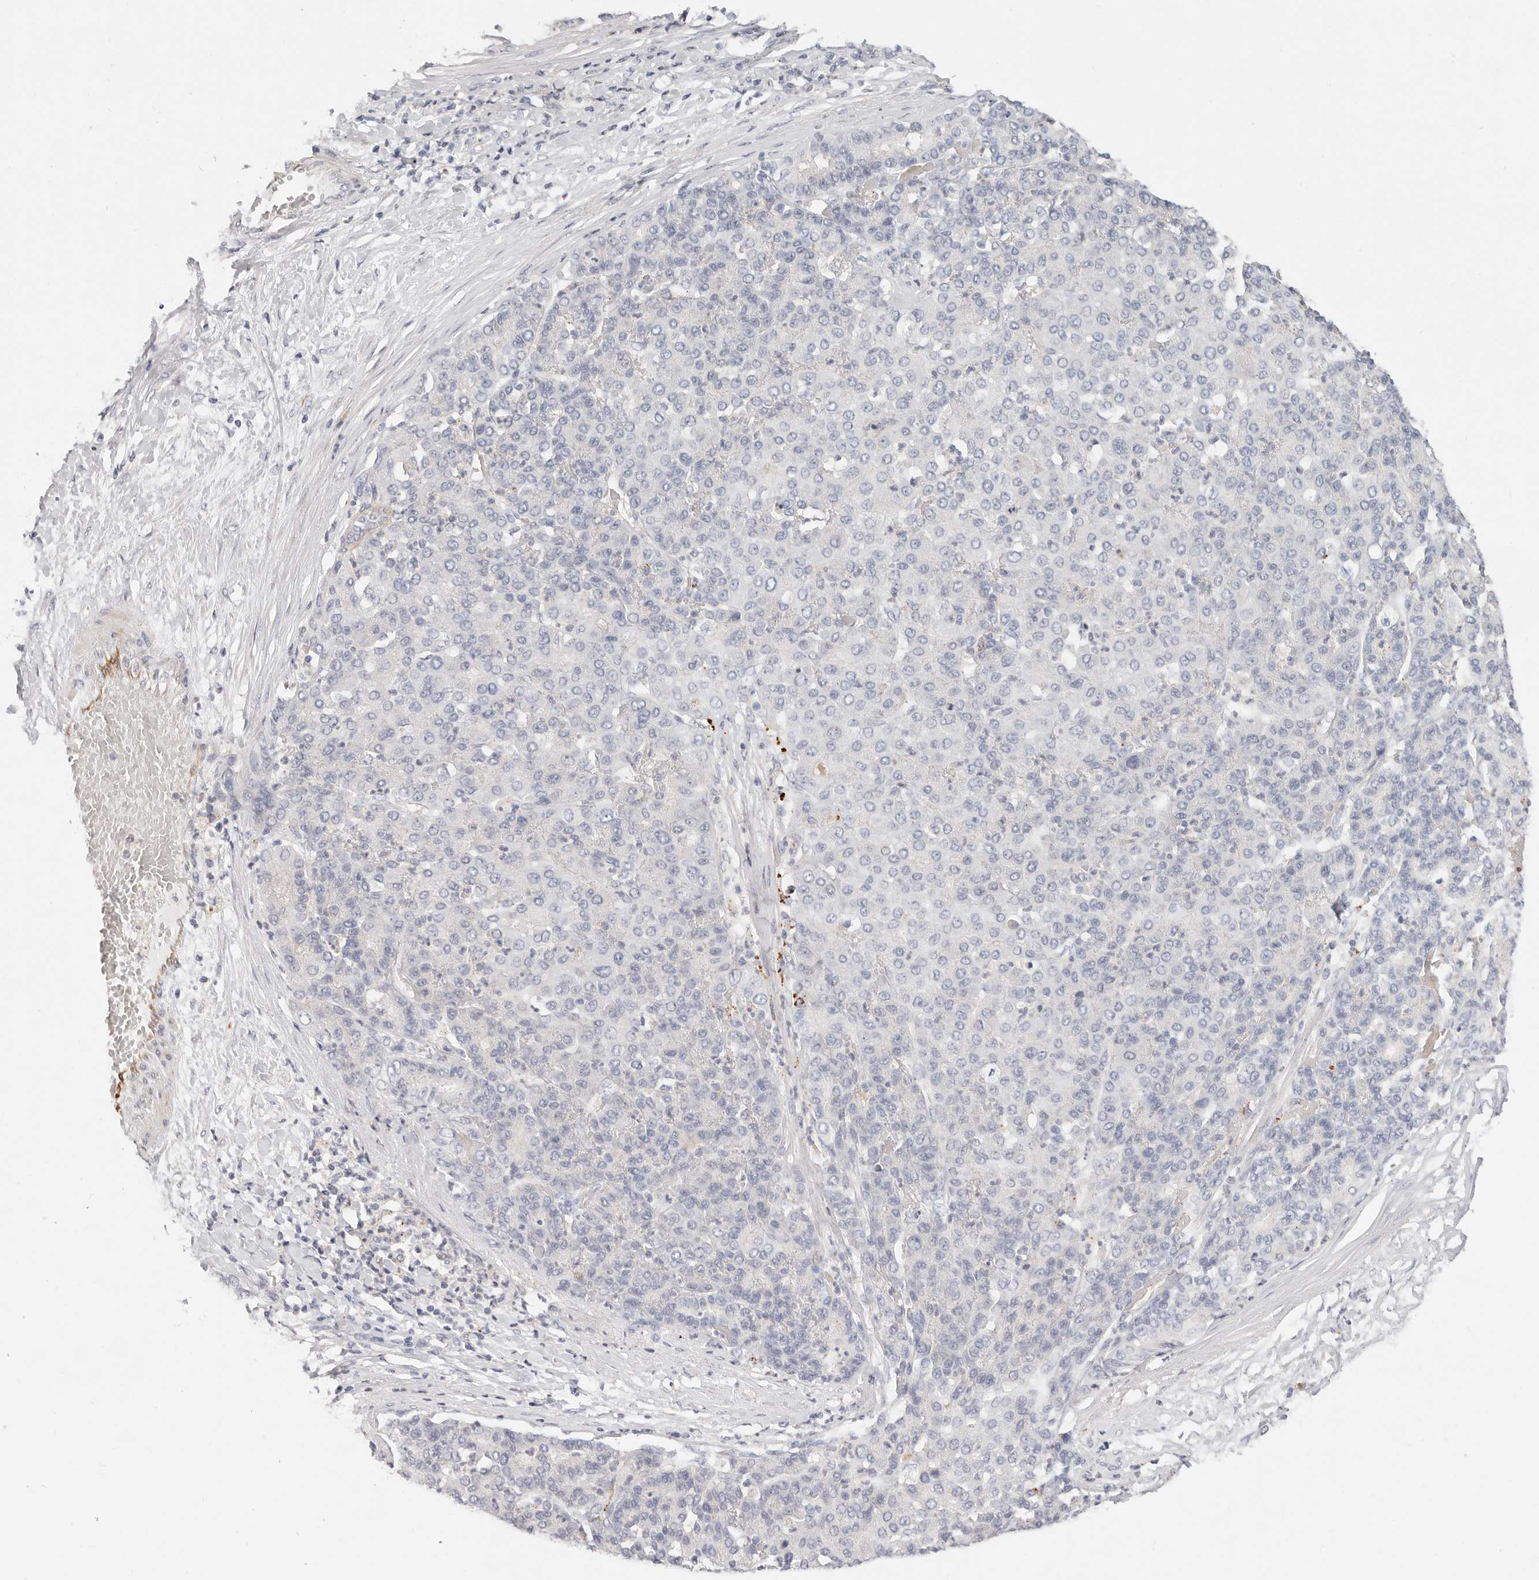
{"staining": {"intensity": "negative", "quantity": "none", "location": "none"}, "tissue": "liver cancer", "cell_type": "Tumor cells", "image_type": "cancer", "snomed": [{"axis": "morphology", "description": "Carcinoma, Hepatocellular, NOS"}, {"axis": "topography", "description": "Liver"}], "caption": "Protein analysis of liver cancer (hepatocellular carcinoma) reveals no significant expression in tumor cells.", "gene": "ZRANB1", "patient": {"sex": "male", "age": 65}}